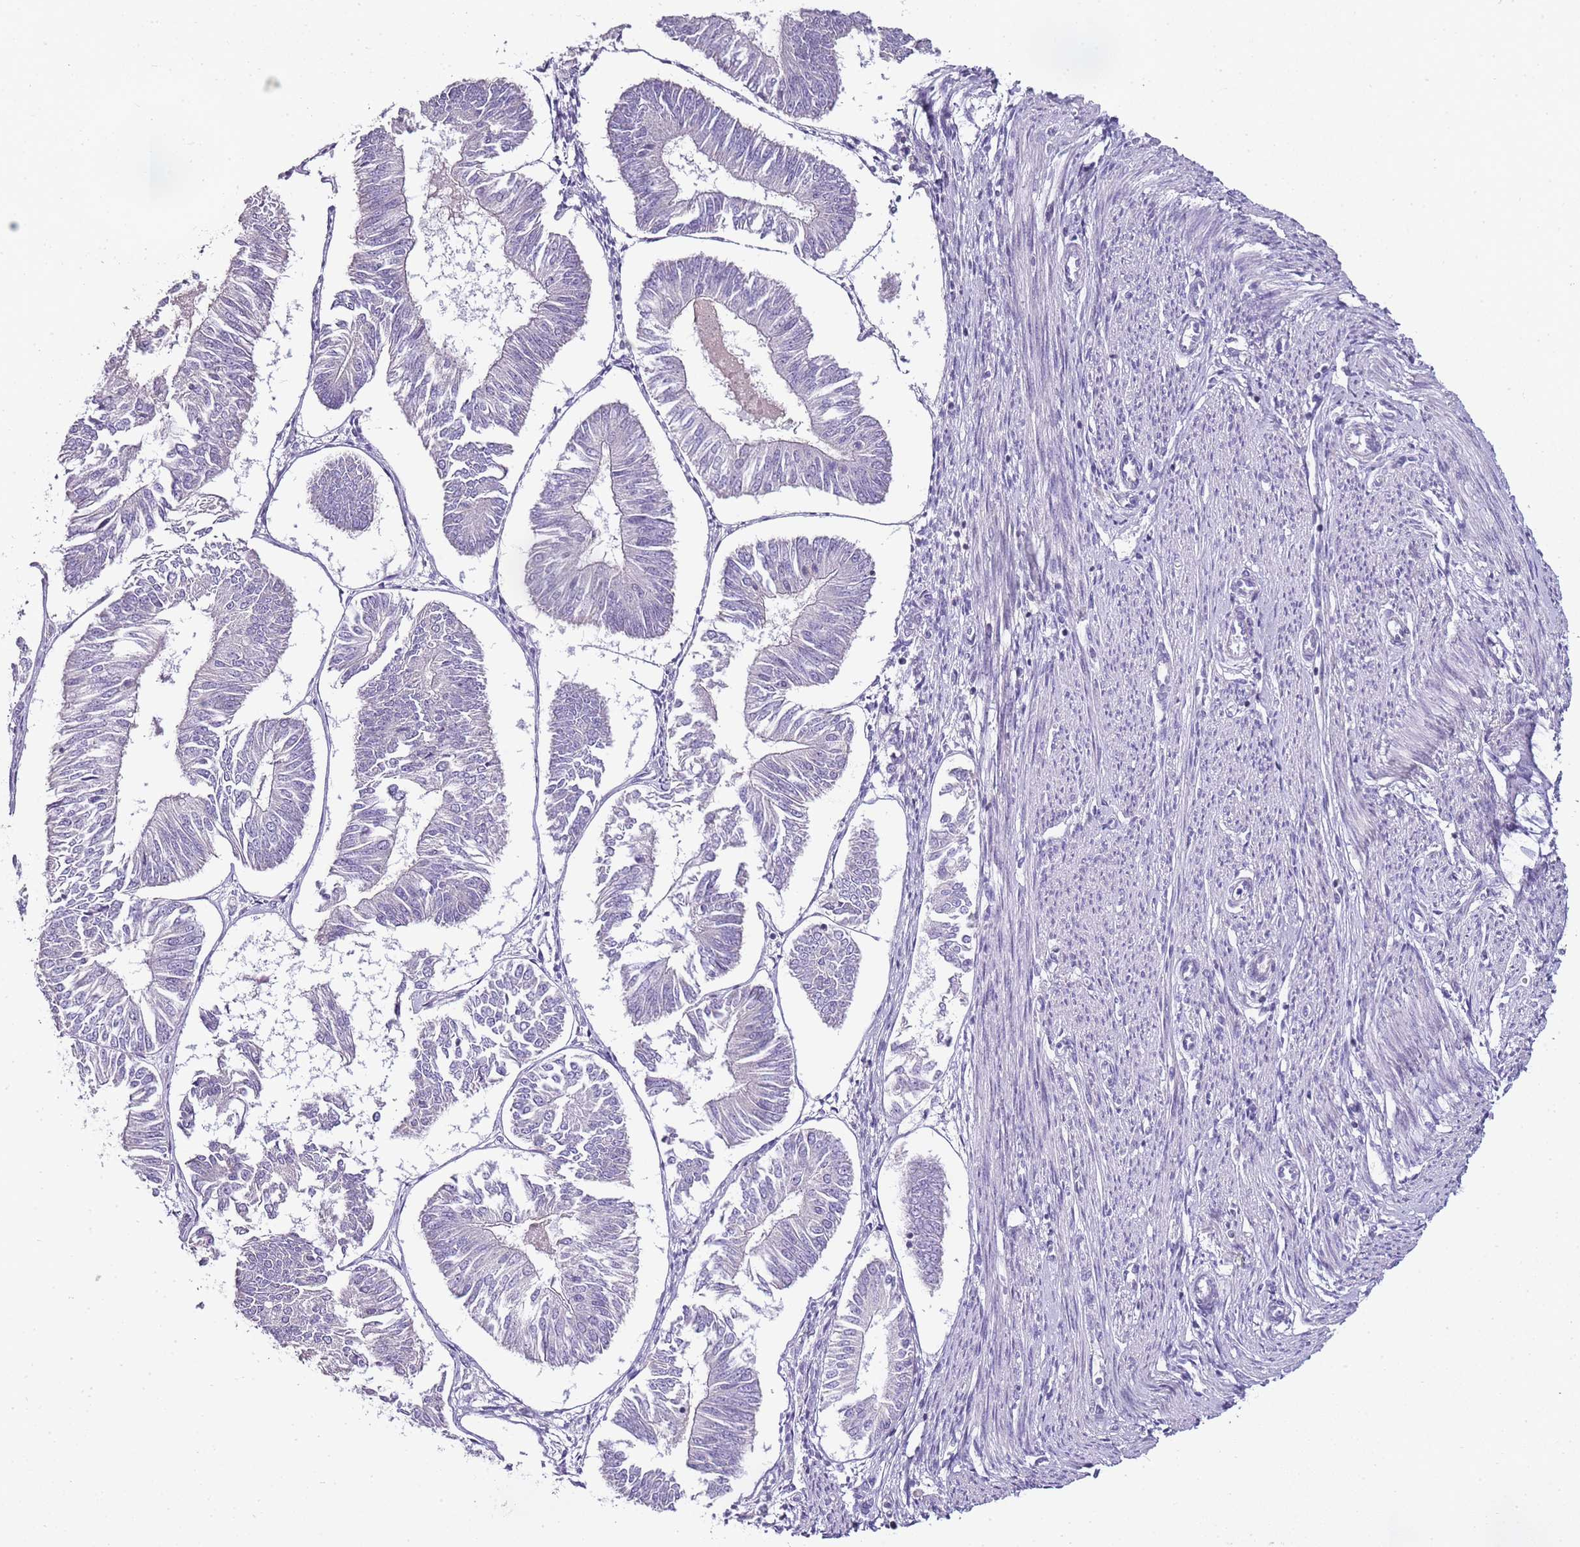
{"staining": {"intensity": "negative", "quantity": "none", "location": "none"}, "tissue": "endometrial cancer", "cell_type": "Tumor cells", "image_type": "cancer", "snomed": [{"axis": "morphology", "description": "Adenocarcinoma, NOS"}, {"axis": "topography", "description": "Endometrium"}], "caption": "Tumor cells are negative for protein expression in human endometrial cancer.", "gene": "ZBP1", "patient": {"sex": "female", "age": 58}}